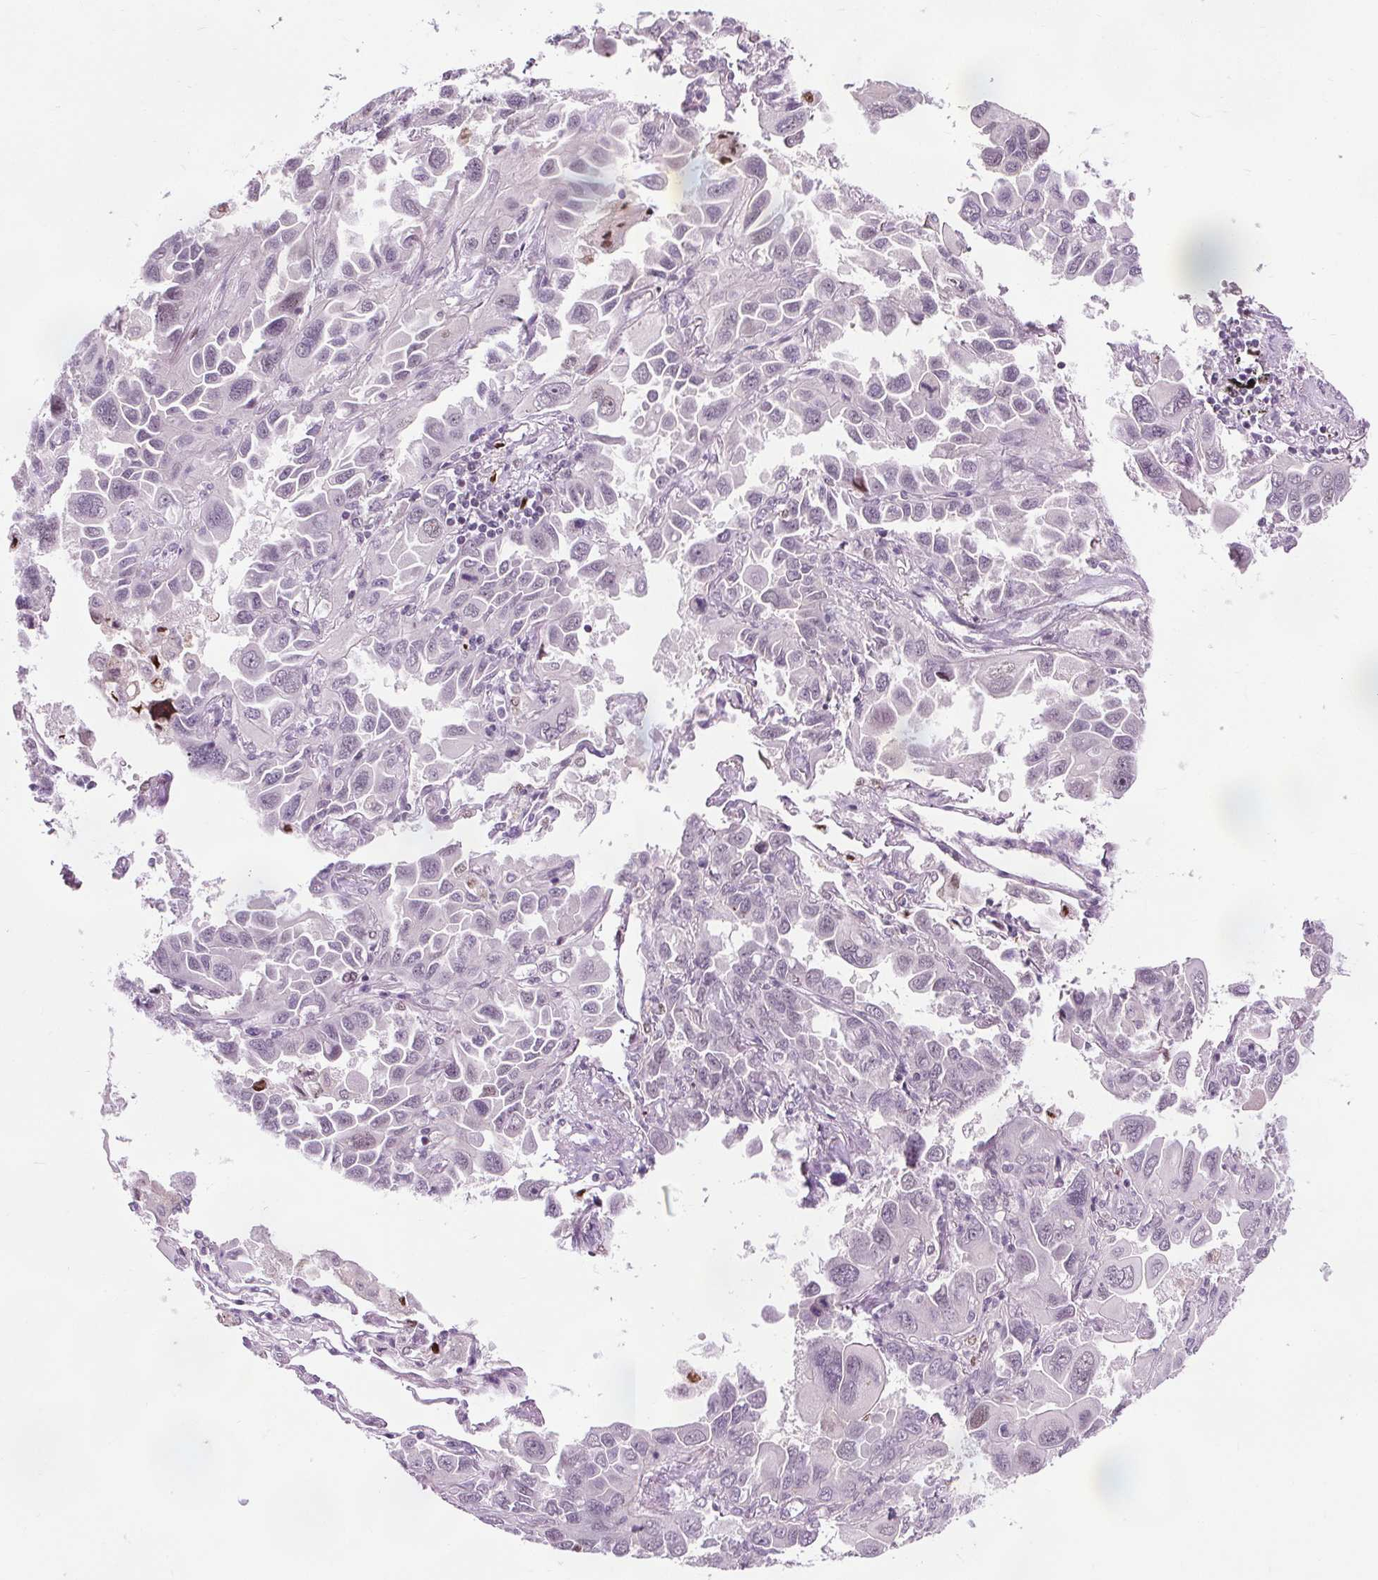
{"staining": {"intensity": "negative", "quantity": "none", "location": "none"}, "tissue": "lung cancer", "cell_type": "Tumor cells", "image_type": "cancer", "snomed": [{"axis": "morphology", "description": "Adenocarcinoma, NOS"}, {"axis": "topography", "description": "Lung"}], "caption": "The image demonstrates no significant staining in tumor cells of lung adenocarcinoma. (DAB immunohistochemistry (IHC) with hematoxylin counter stain).", "gene": "CEBPA", "patient": {"sex": "male", "age": 64}}